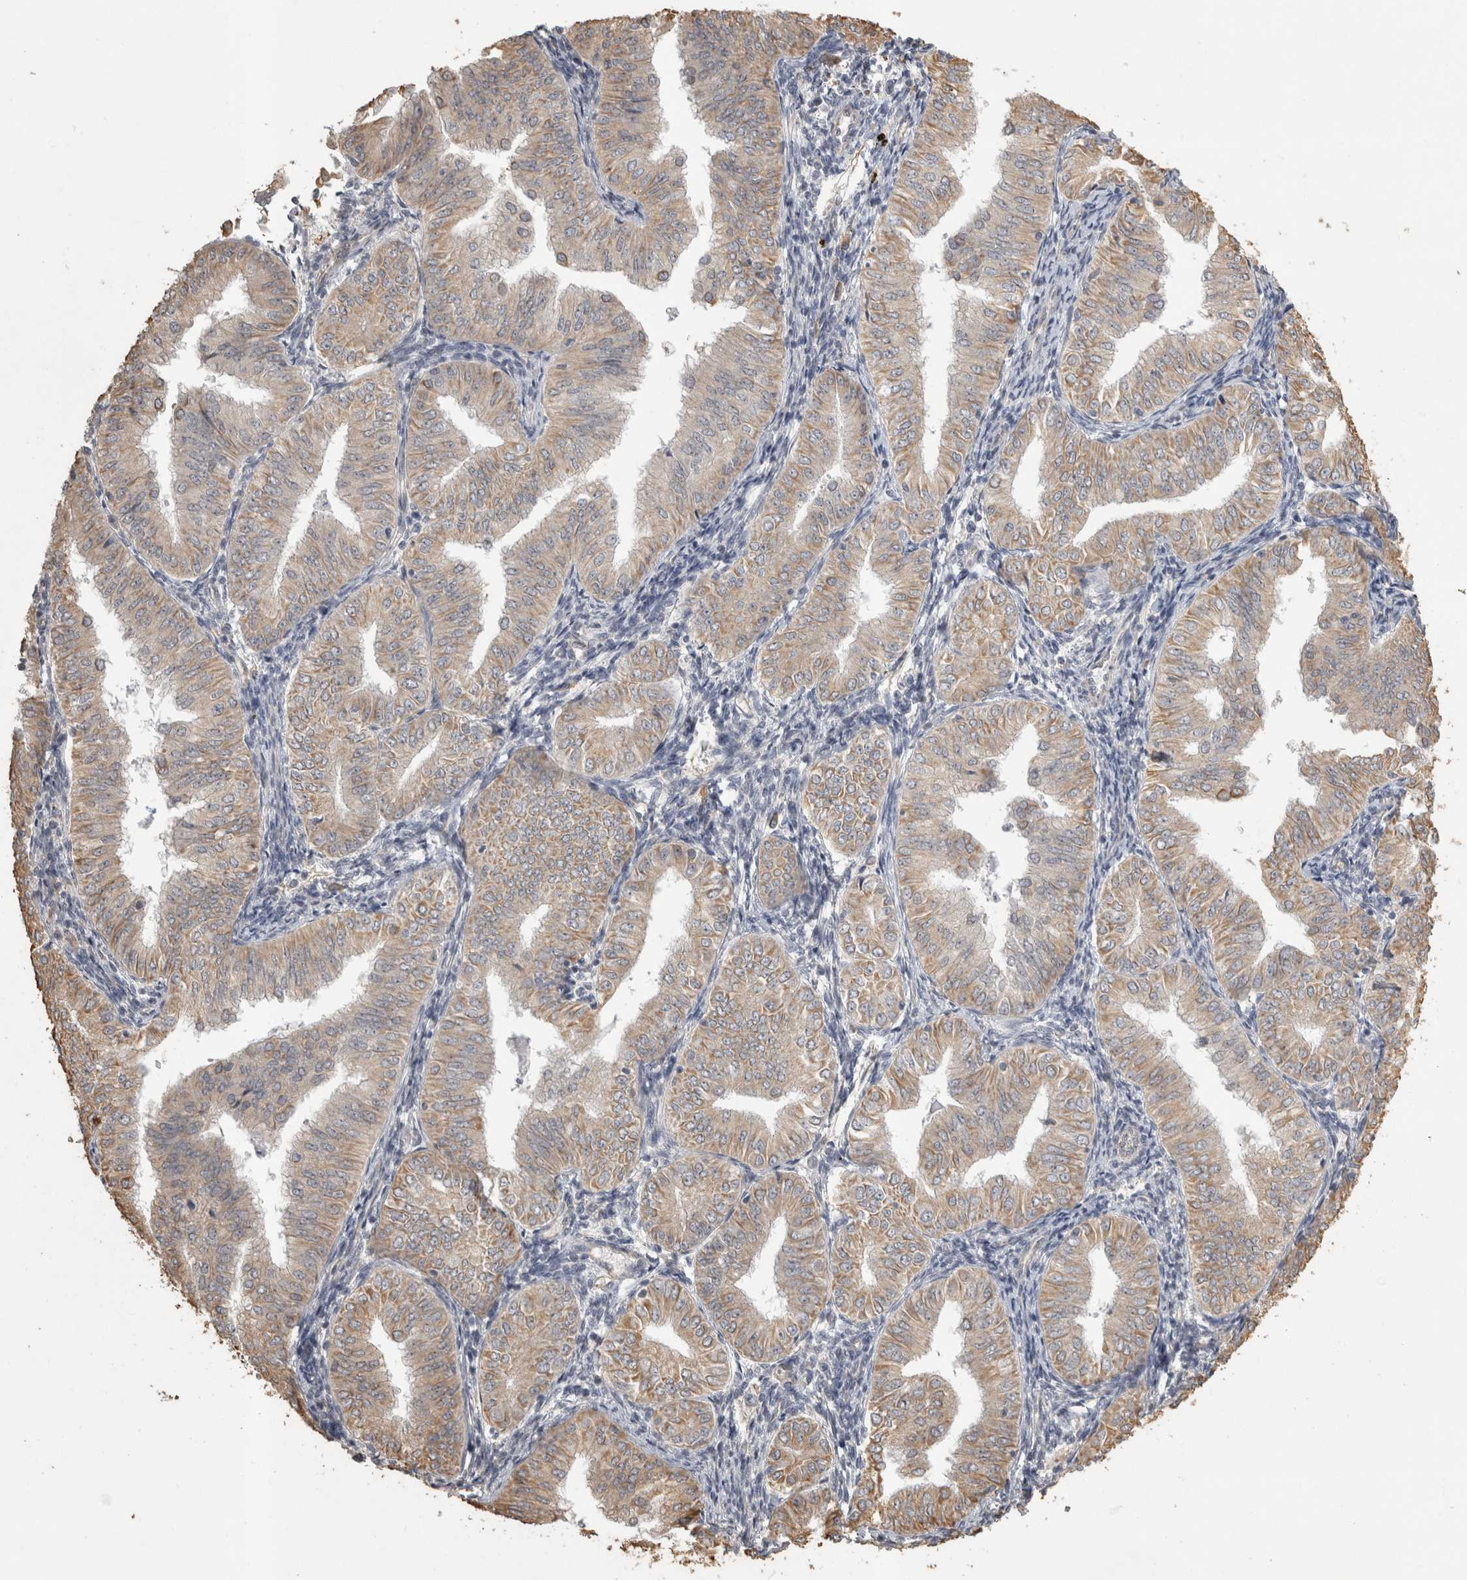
{"staining": {"intensity": "moderate", "quantity": "25%-75%", "location": "cytoplasmic/membranous"}, "tissue": "endometrial cancer", "cell_type": "Tumor cells", "image_type": "cancer", "snomed": [{"axis": "morphology", "description": "Normal tissue, NOS"}, {"axis": "morphology", "description": "Adenocarcinoma, NOS"}, {"axis": "topography", "description": "Endometrium"}], "caption": "The micrograph shows staining of endometrial cancer (adenocarcinoma), revealing moderate cytoplasmic/membranous protein expression (brown color) within tumor cells.", "gene": "REPS2", "patient": {"sex": "female", "age": 53}}